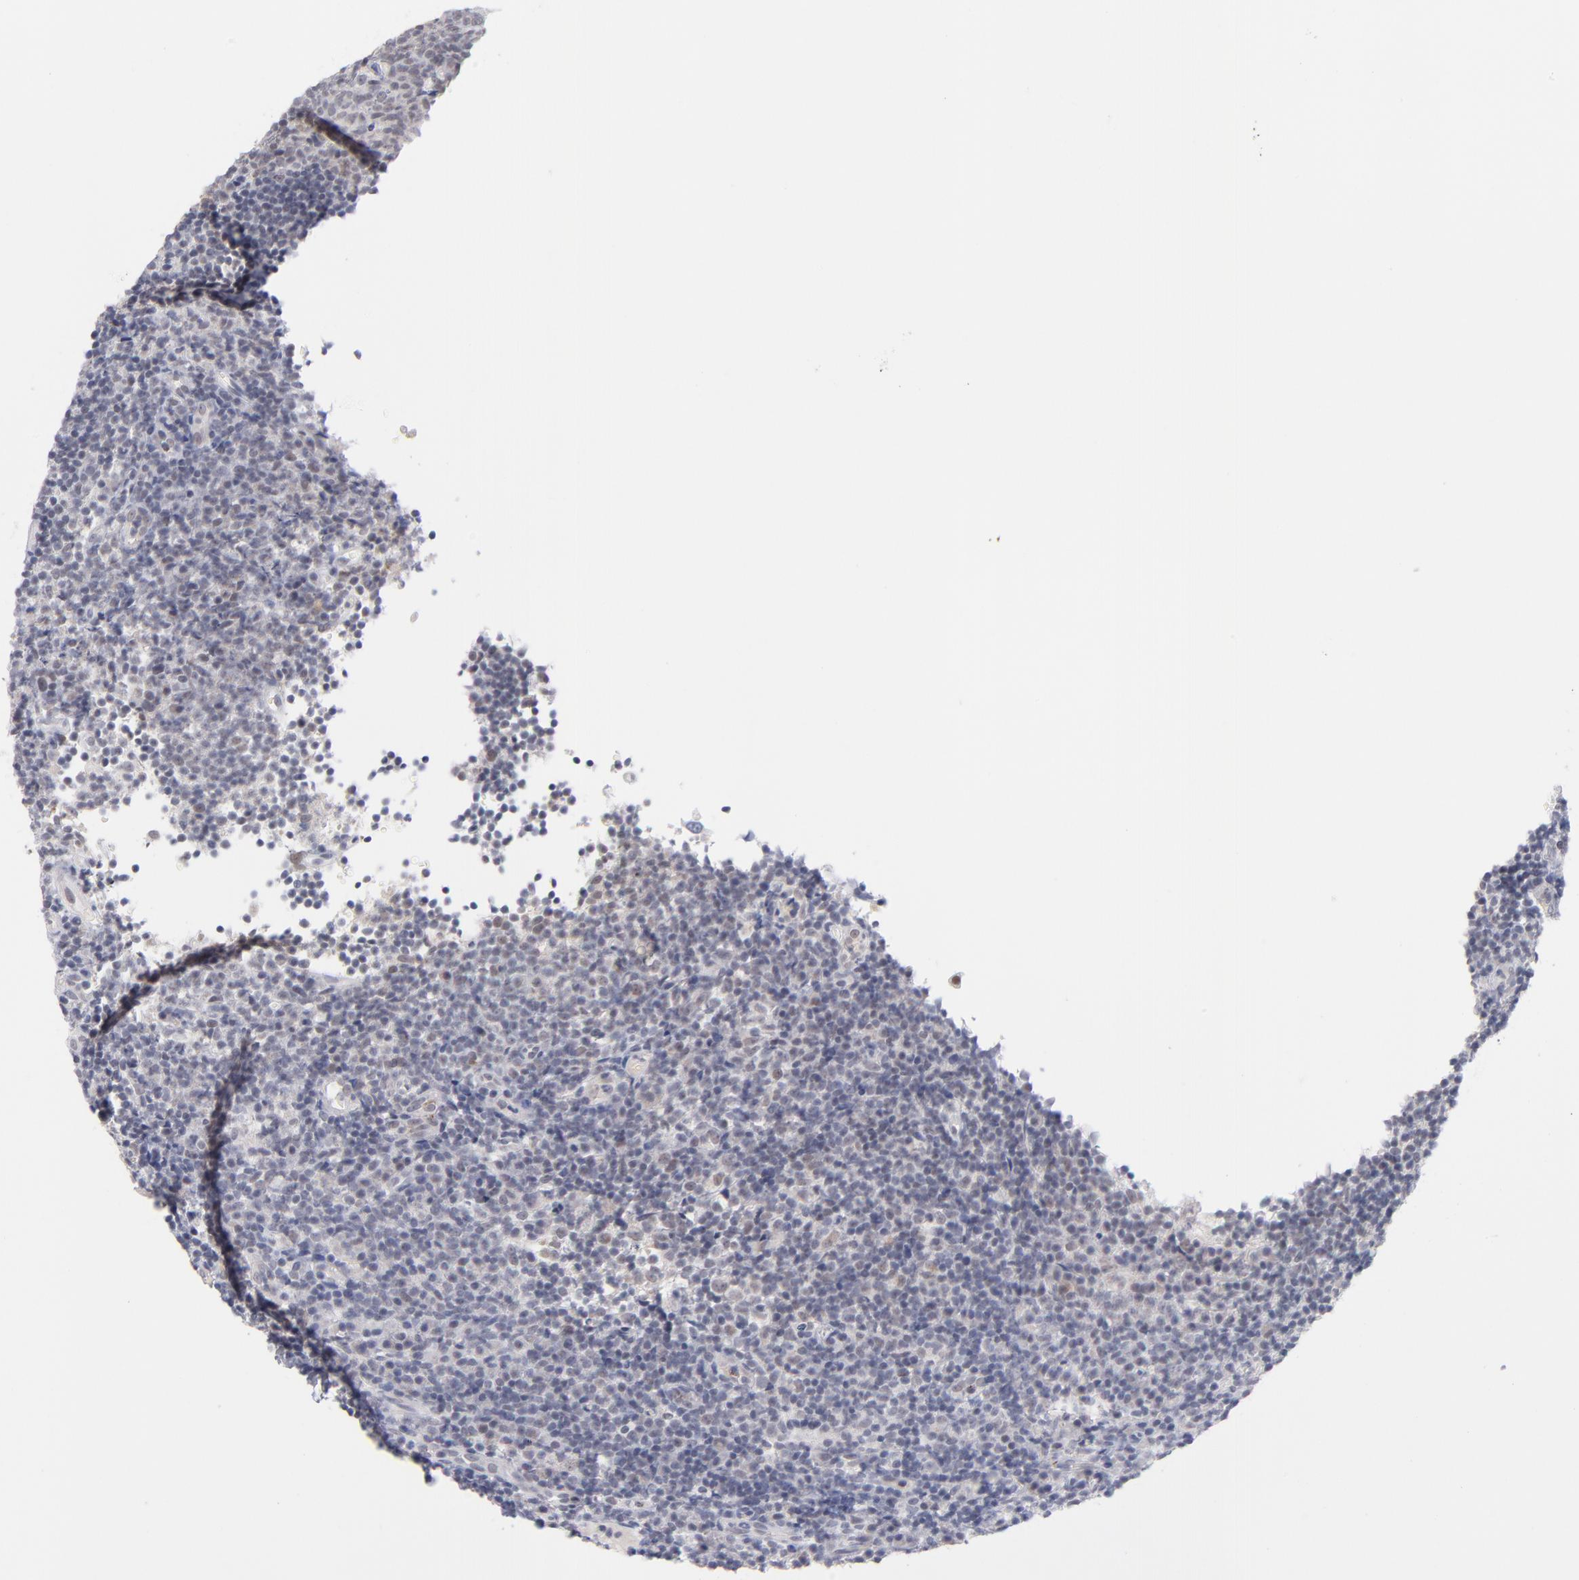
{"staining": {"intensity": "negative", "quantity": "none", "location": "none"}, "tissue": "tonsil", "cell_type": "Germinal center cells", "image_type": "normal", "snomed": [{"axis": "morphology", "description": "Normal tissue, NOS"}, {"axis": "topography", "description": "Tonsil"}], "caption": "Immunohistochemistry photomicrograph of normal tonsil stained for a protein (brown), which displays no expression in germinal center cells. Brightfield microscopy of immunohistochemistry stained with DAB (3,3'-diaminobenzidine) (brown) and hematoxylin (blue), captured at high magnification.", "gene": "WSB1", "patient": {"sex": "female", "age": 40}}